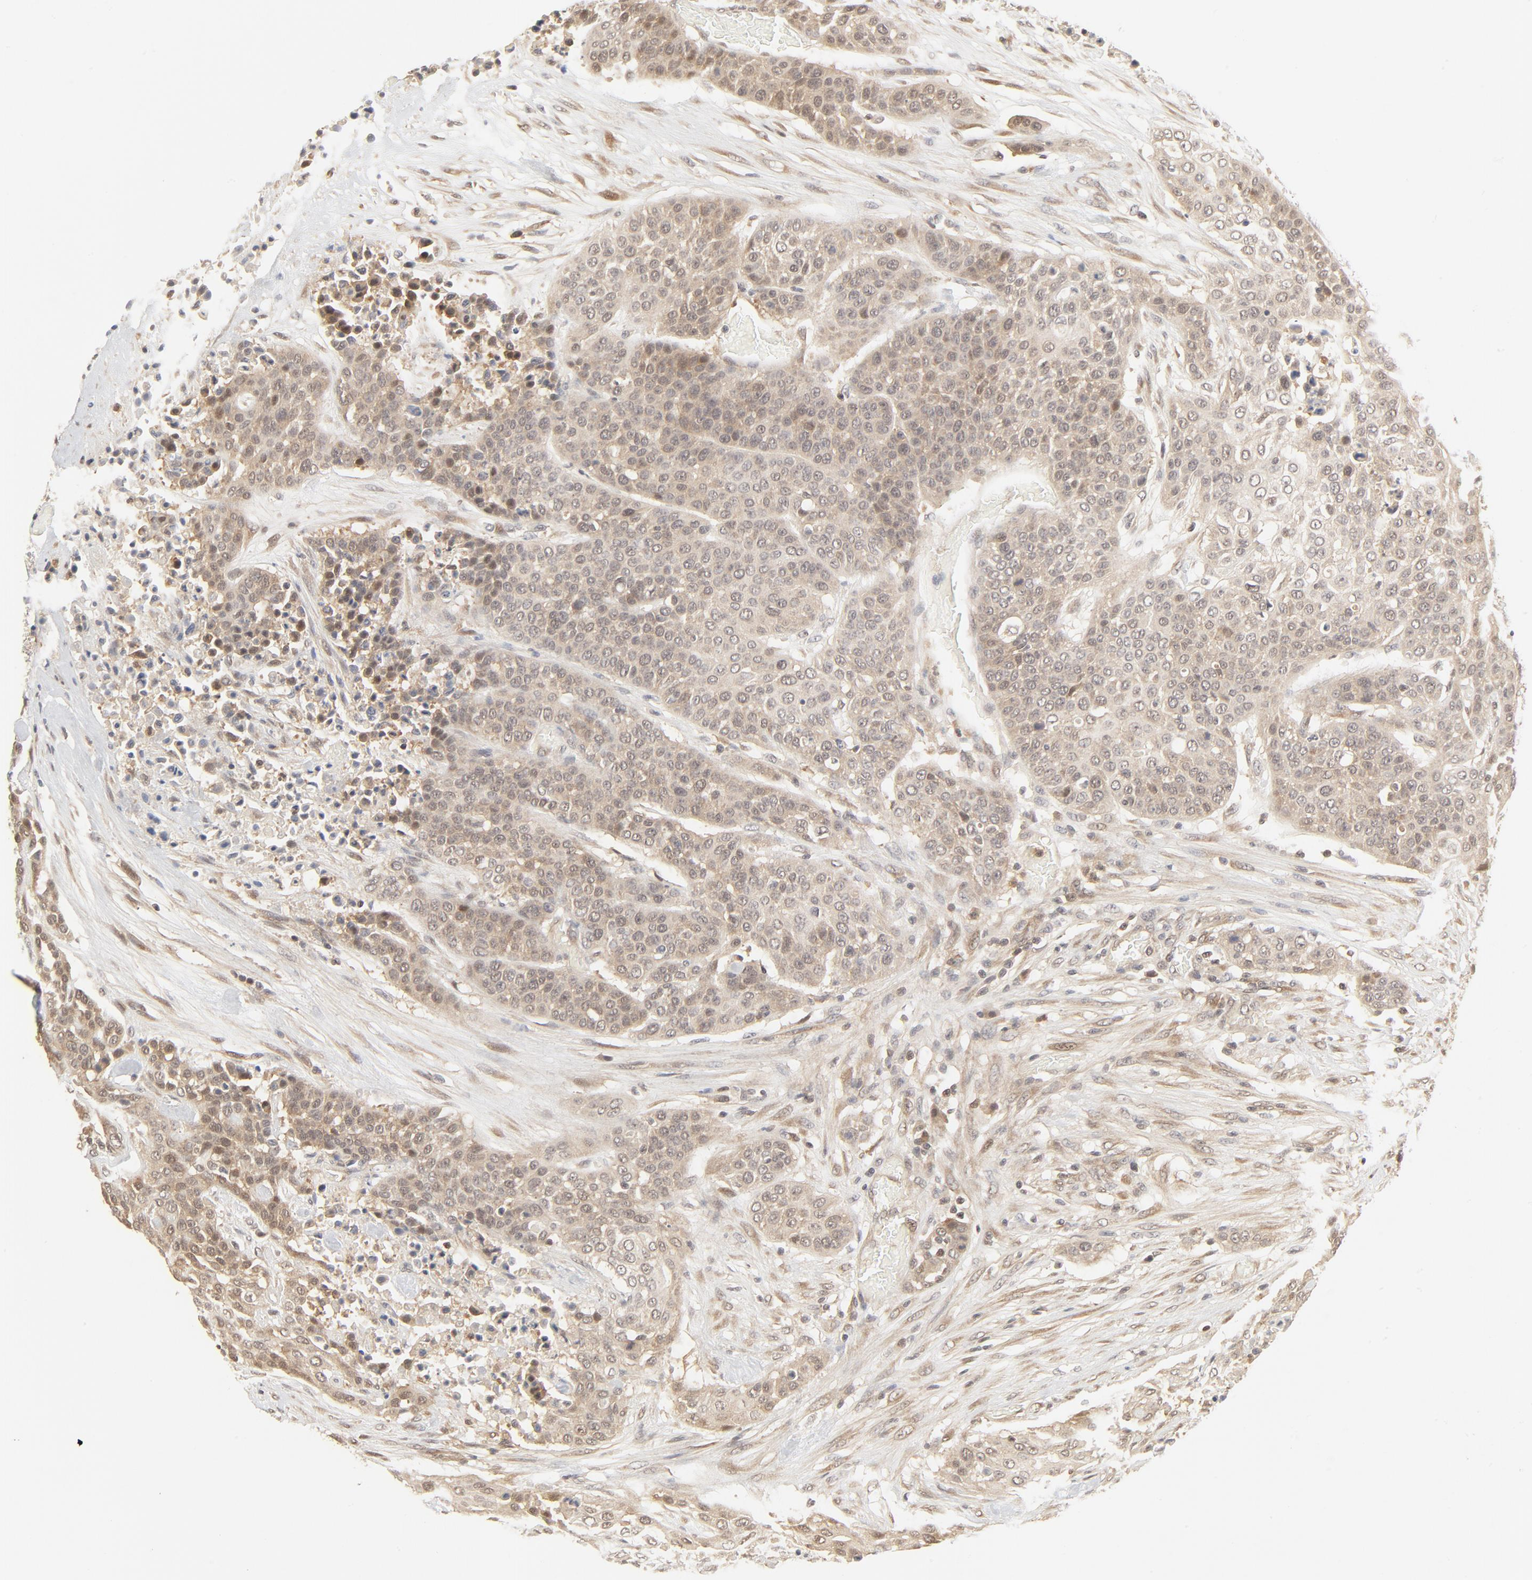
{"staining": {"intensity": "weak", "quantity": ">75%", "location": "cytoplasmic/membranous,nuclear"}, "tissue": "urothelial cancer", "cell_type": "Tumor cells", "image_type": "cancer", "snomed": [{"axis": "morphology", "description": "Urothelial carcinoma, High grade"}, {"axis": "topography", "description": "Urinary bladder"}], "caption": "High-grade urothelial carcinoma was stained to show a protein in brown. There is low levels of weak cytoplasmic/membranous and nuclear positivity in approximately >75% of tumor cells.", "gene": "NEDD8", "patient": {"sex": "male", "age": 74}}